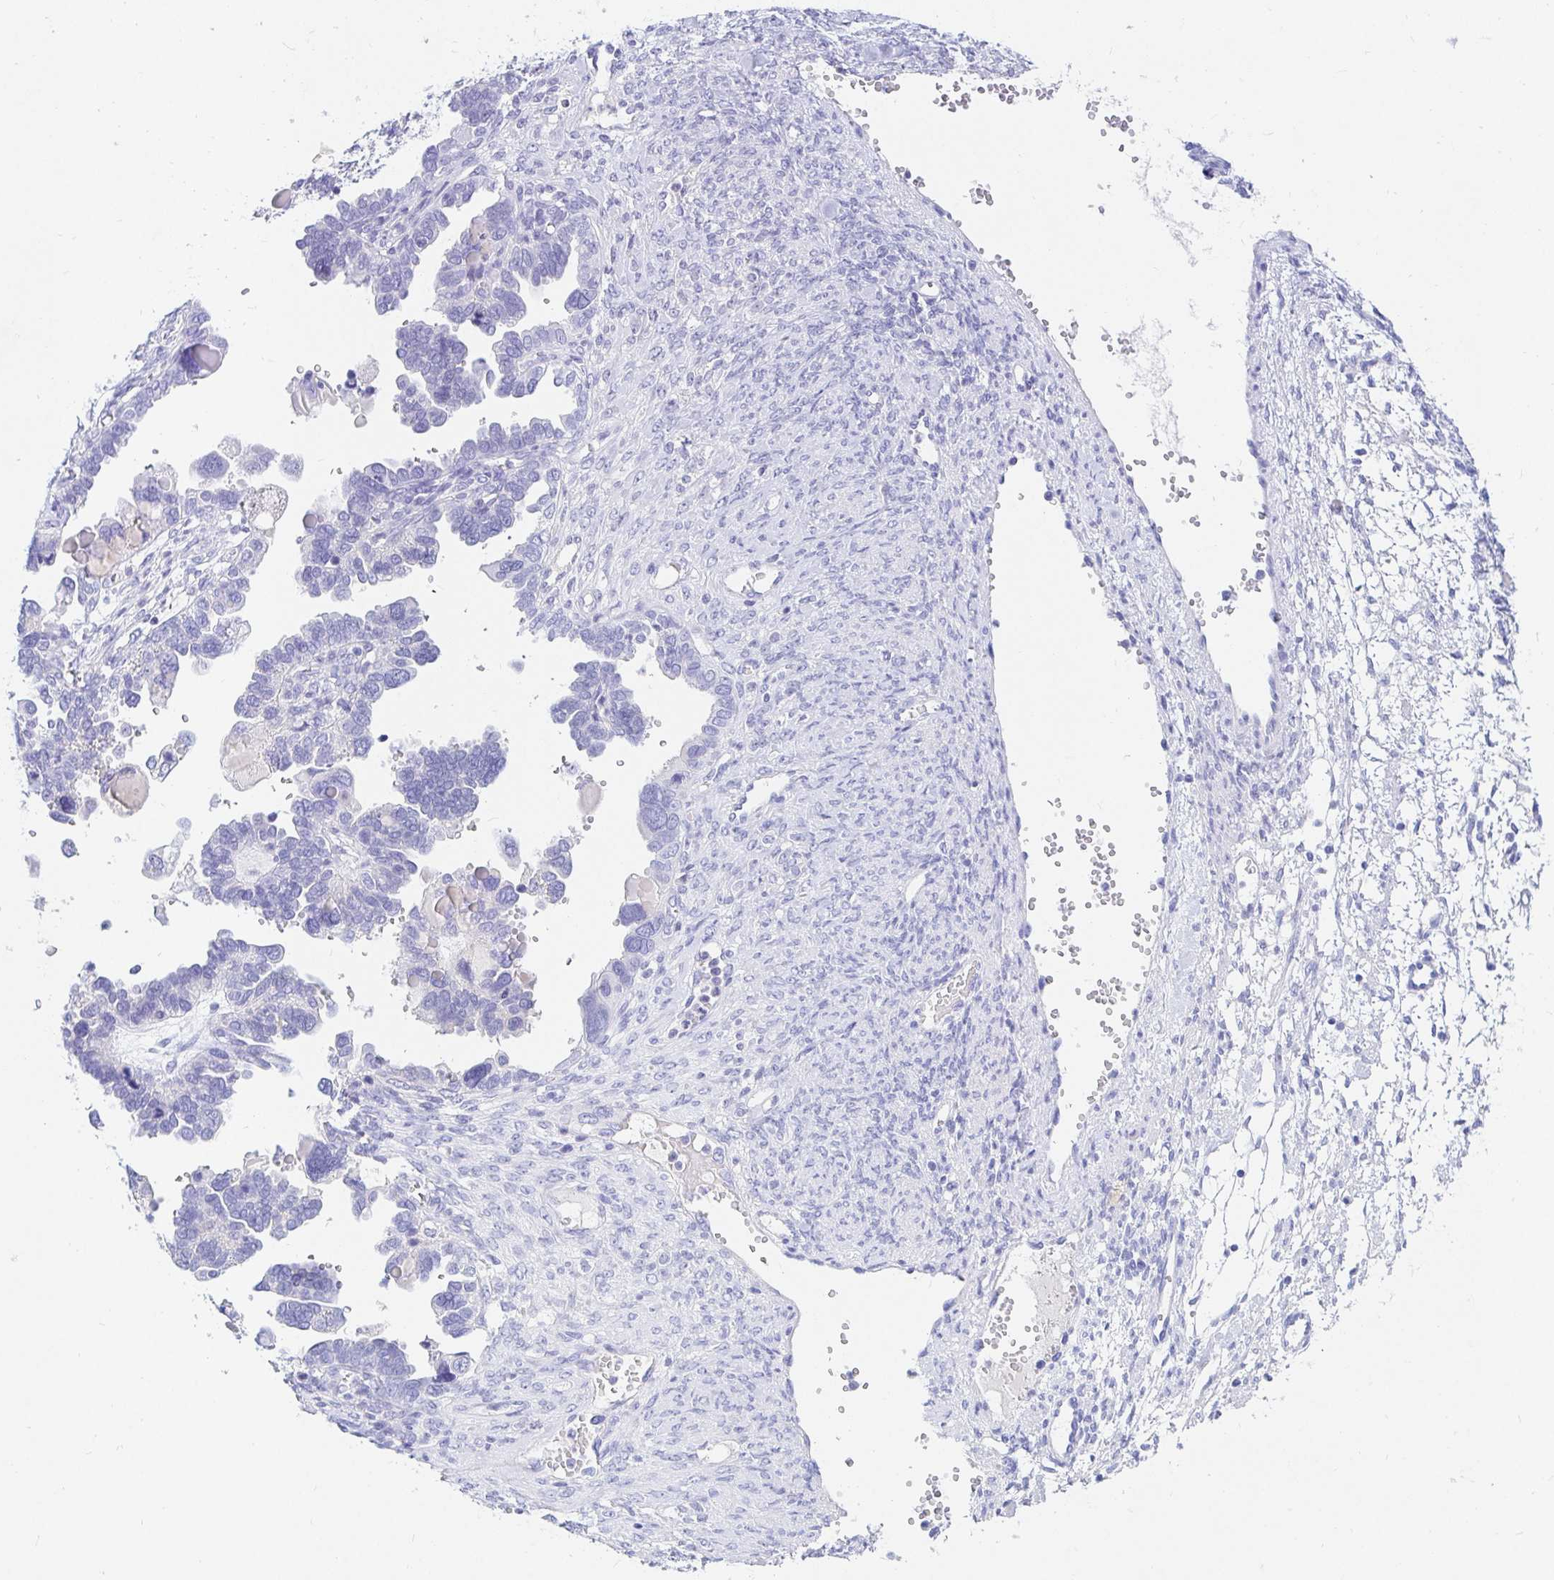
{"staining": {"intensity": "negative", "quantity": "none", "location": "none"}, "tissue": "ovarian cancer", "cell_type": "Tumor cells", "image_type": "cancer", "snomed": [{"axis": "morphology", "description": "Cystadenocarcinoma, serous, NOS"}, {"axis": "topography", "description": "Ovary"}], "caption": "Immunohistochemistry (IHC) photomicrograph of human ovarian cancer (serous cystadenocarcinoma) stained for a protein (brown), which exhibits no positivity in tumor cells. (DAB (3,3'-diaminobenzidine) immunohistochemistry visualized using brightfield microscopy, high magnification).", "gene": "NR2E1", "patient": {"sex": "female", "age": 51}}